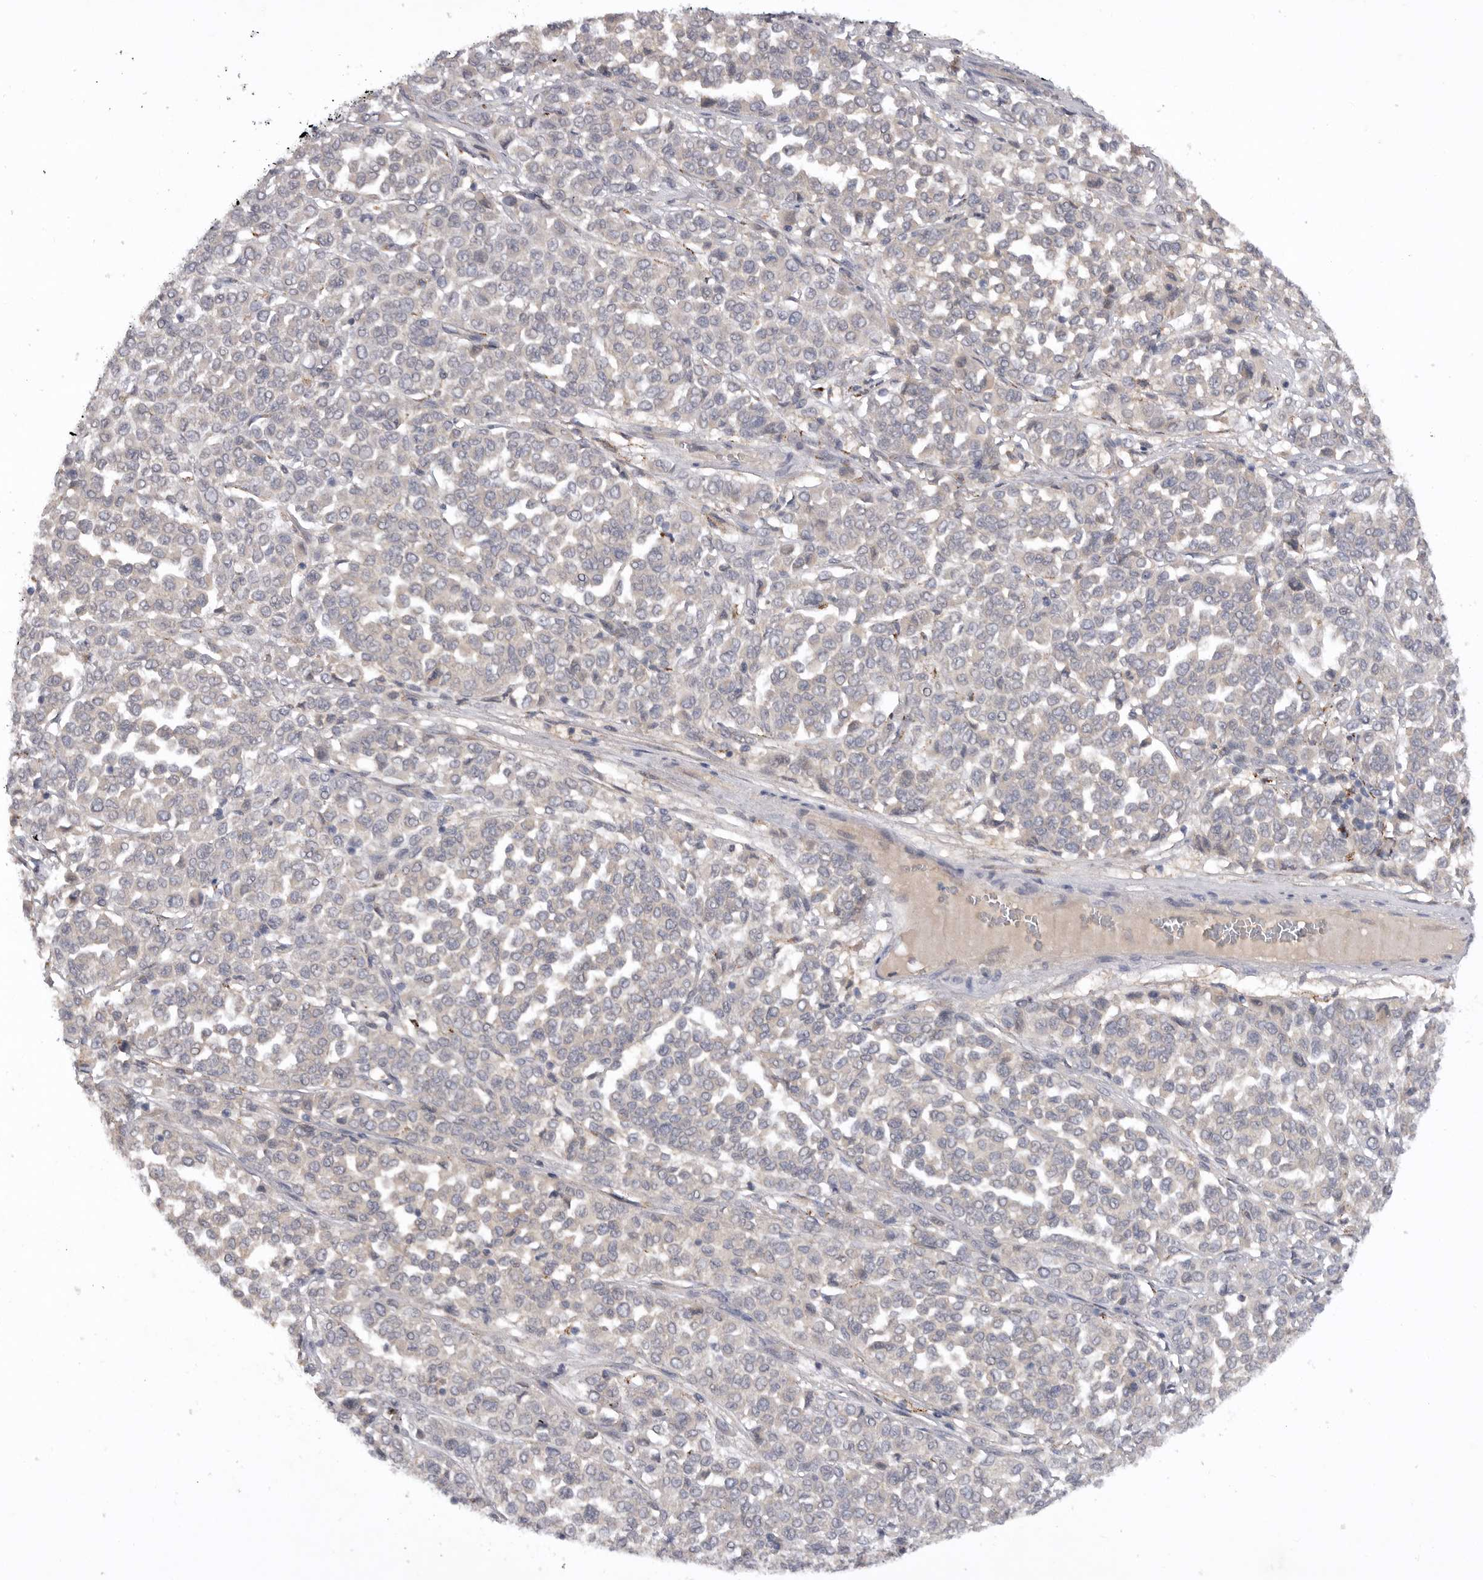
{"staining": {"intensity": "negative", "quantity": "none", "location": "none"}, "tissue": "melanoma", "cell_type": "Tumor cells", "image_type": "cancer", "snomed": [{"axis": "morphology", "description": "Malignant melanoma, Metastatic site"}, {"axis": "topography", "description": "Pancreas"}], "caption": "High magnification brightfield microscopy of melanoma stained with DAB (brown) and counterstained with hematoxylin (blue): tumor cells show no significant positivity. Nuclei are stained in blue.", "gene": "DHDDS", "patient": {"sex": "female", "age": 30}}